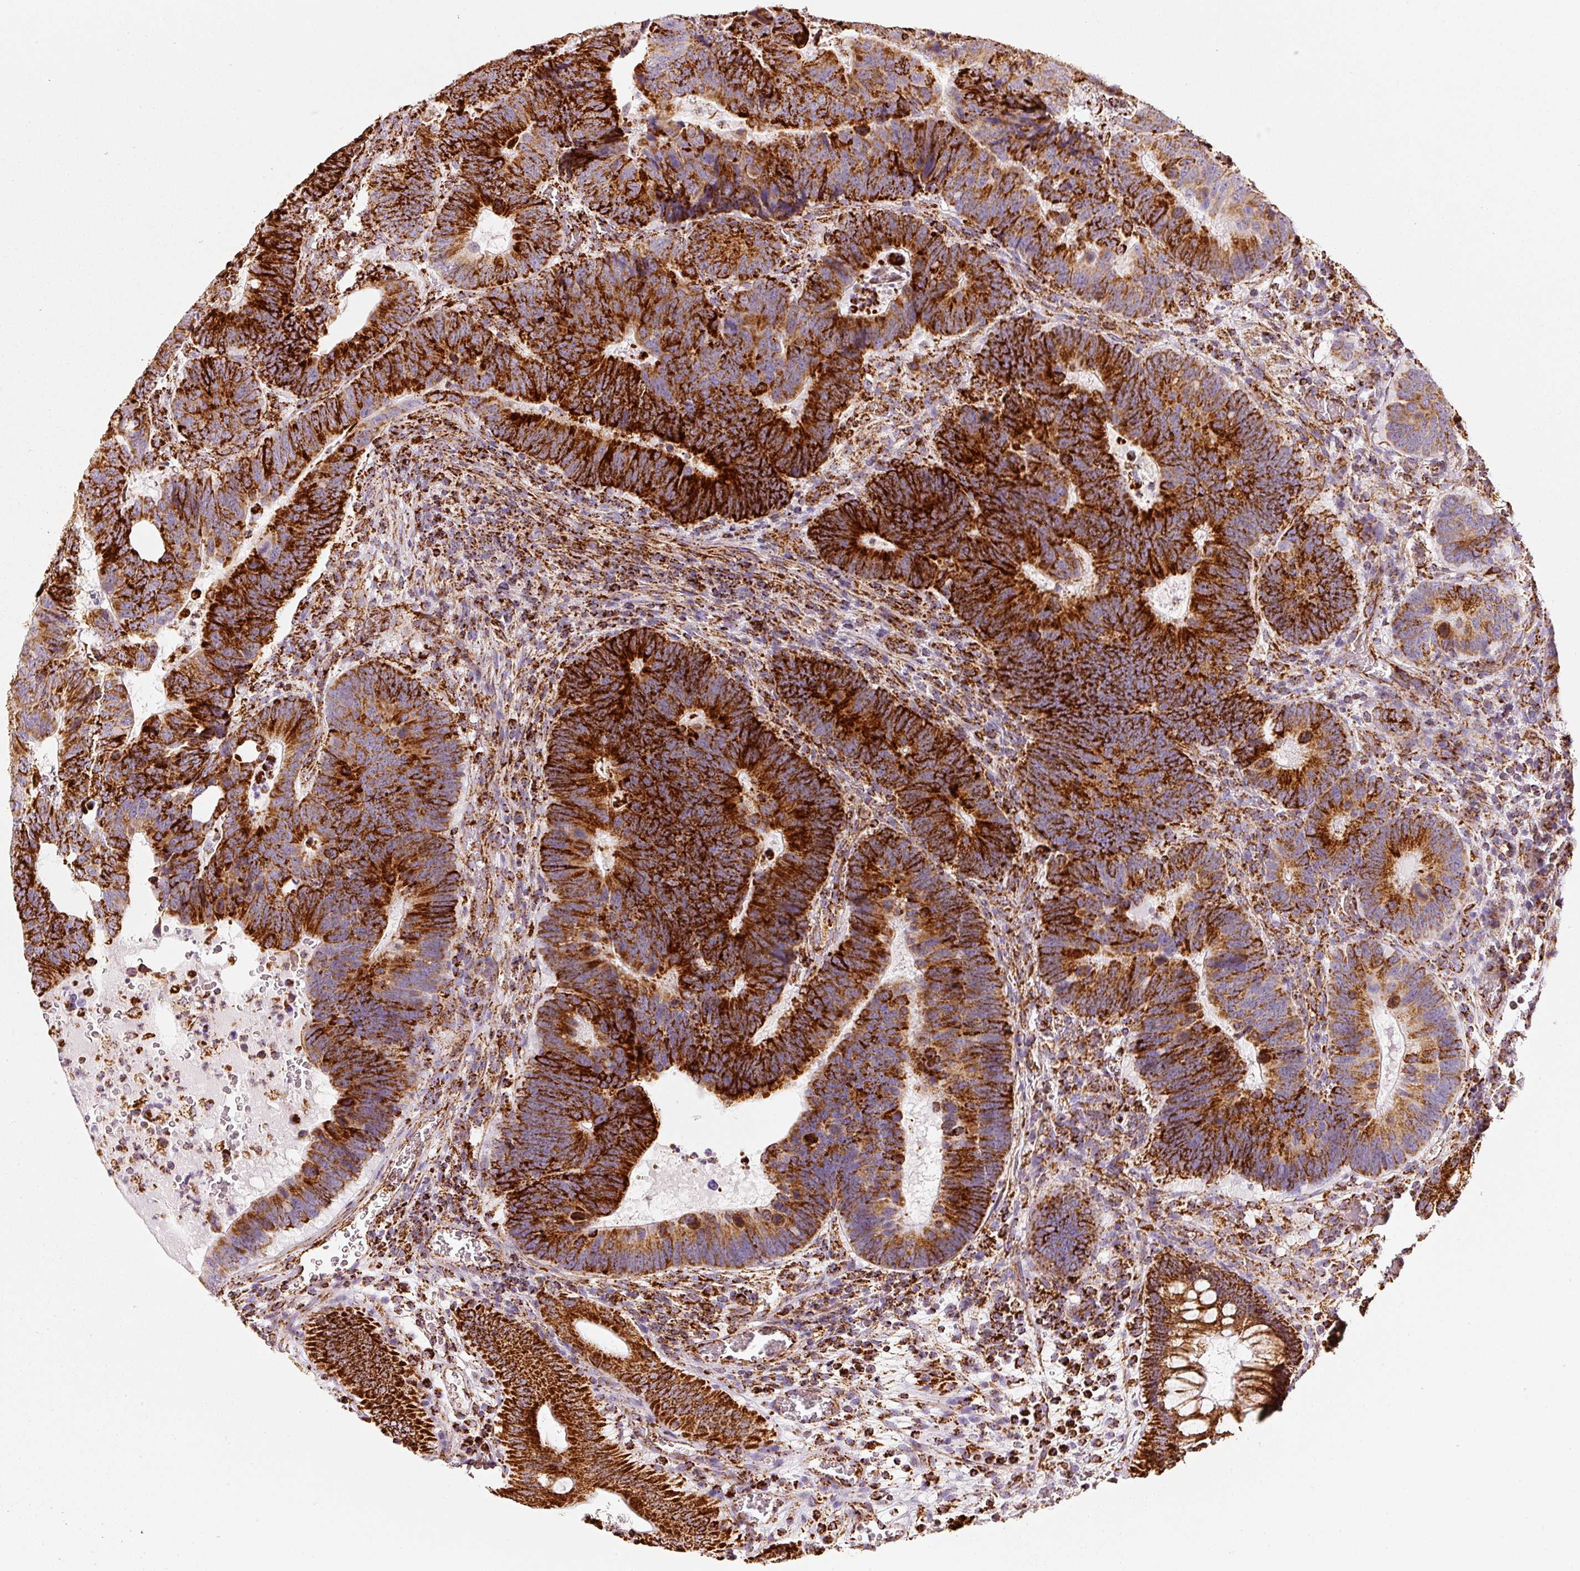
{"staining": {"intensity": "strong", "quantity": ">75%", "location": "cytoplasmic/membranous"}, "tissue": "colorectal cancer", "cell_type": "Tumor cells", "image_type": "cancer", "snomed": [{"axis": "morphology", "description": "Adenocarcinoma, NOS"}, {"axis": "topography", "description": "Colon"}], "caption": "Colorectal adenocarcinoma stained for a protein displays strong cytoplasmic/membranous positivity in tumor cells.", "gene": "MT-CO2", "patient": {"sex": "male", "age": 62}}